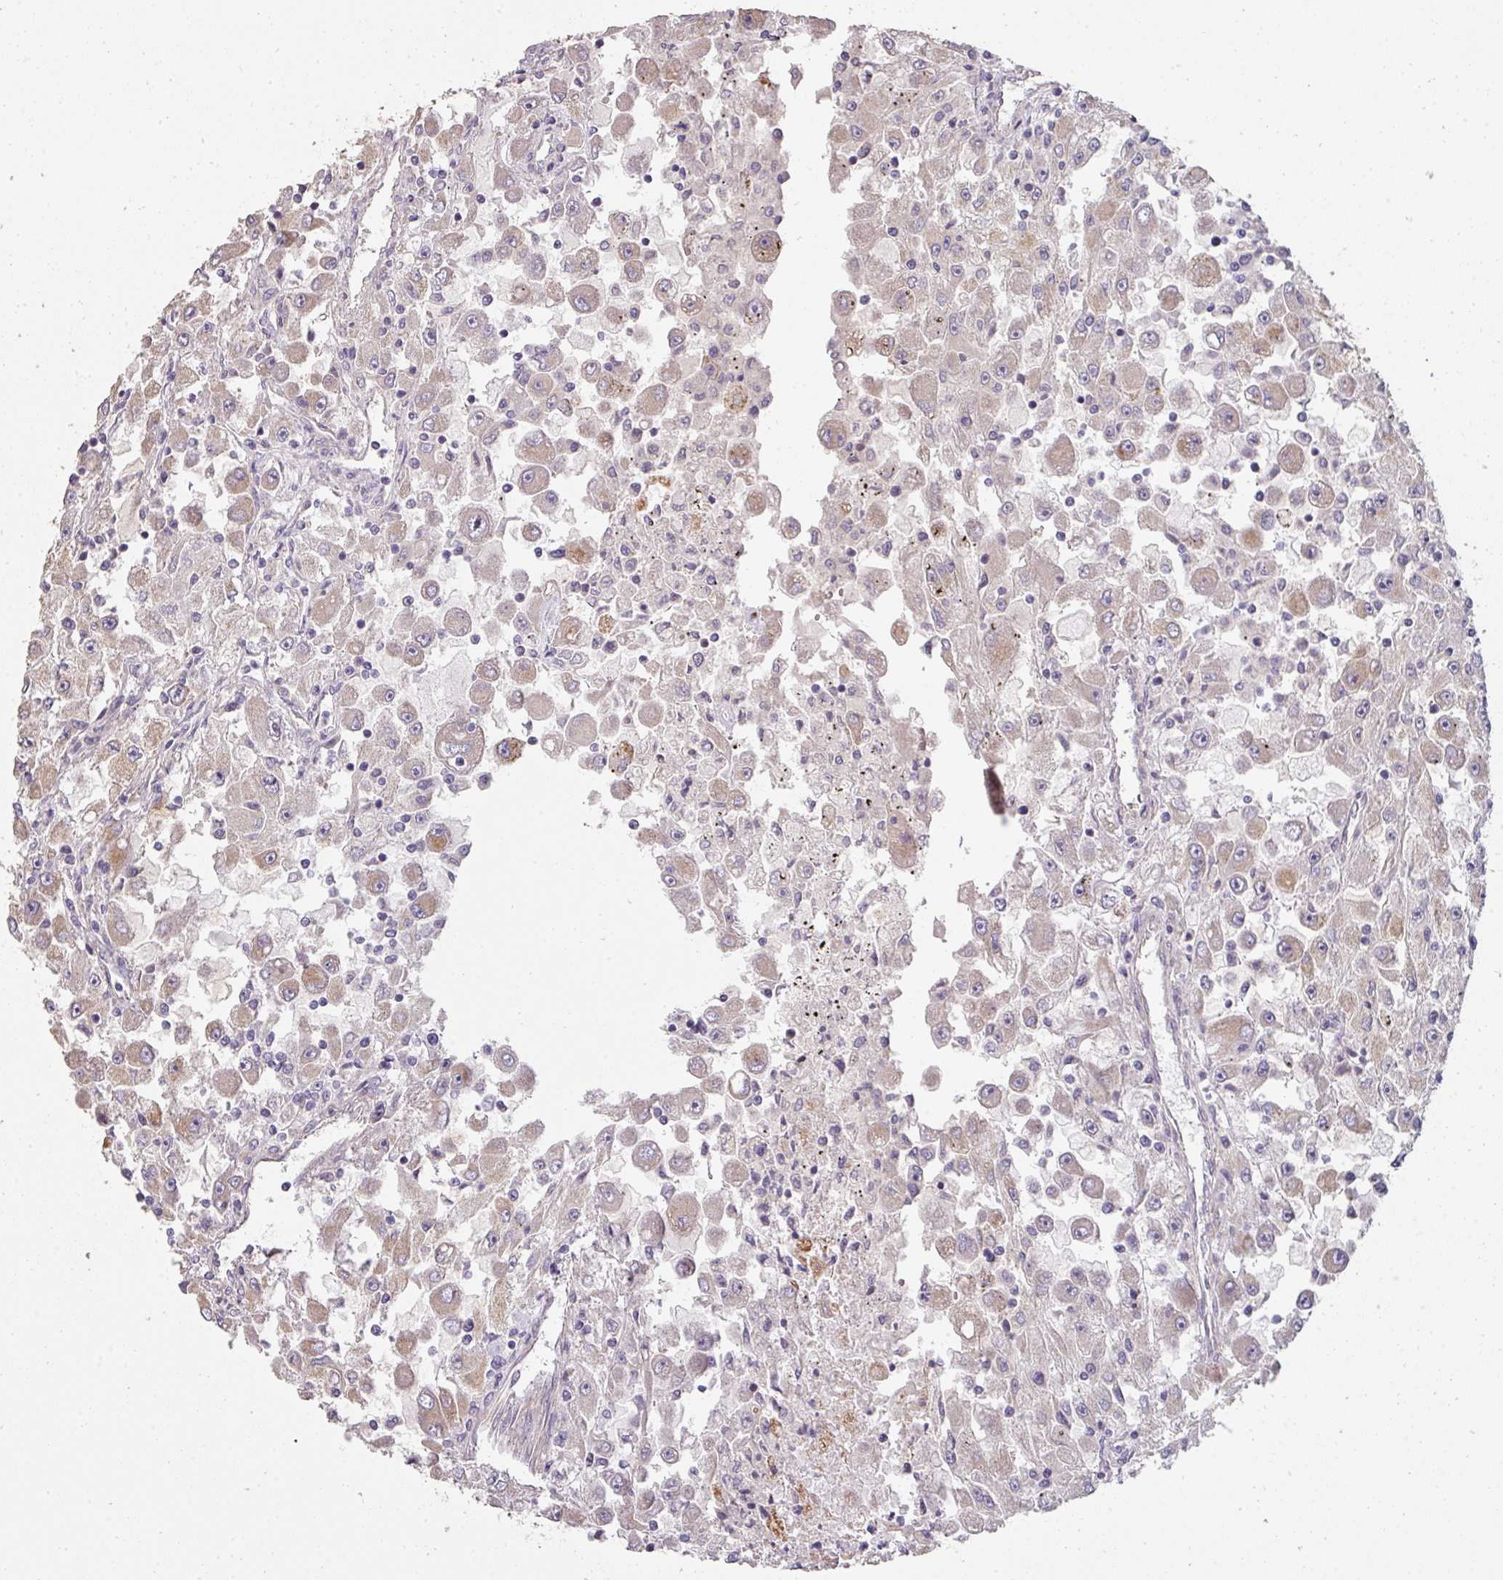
{"staining": {"intensity": "weak", "quantity": "<25%", "location": "cytoplasmic/membranous"}, "tissue": "renal cancer", "cell_type": "Tumor cells", "image_type": "cancer", "snomed": [{"axis": "morphology", "description": "Adenocarcinoma, NOS"}, {"axis": "topography", "description": "Kidney"}], "caption": "This histopathology image is of renal cancer stained with immunohistochemistry (IHC) to label a protein in brown with the nuclei are counter-stained blue. There is no positivity in tumor cells. (Stains: DAB immunohistochemistry (IHC) with hematoxylin counter stain, Microscopy: brightfield microscopy at high magnification).", "gene": "PCDH1", "patient": {"sex": "female", "age": 67}}